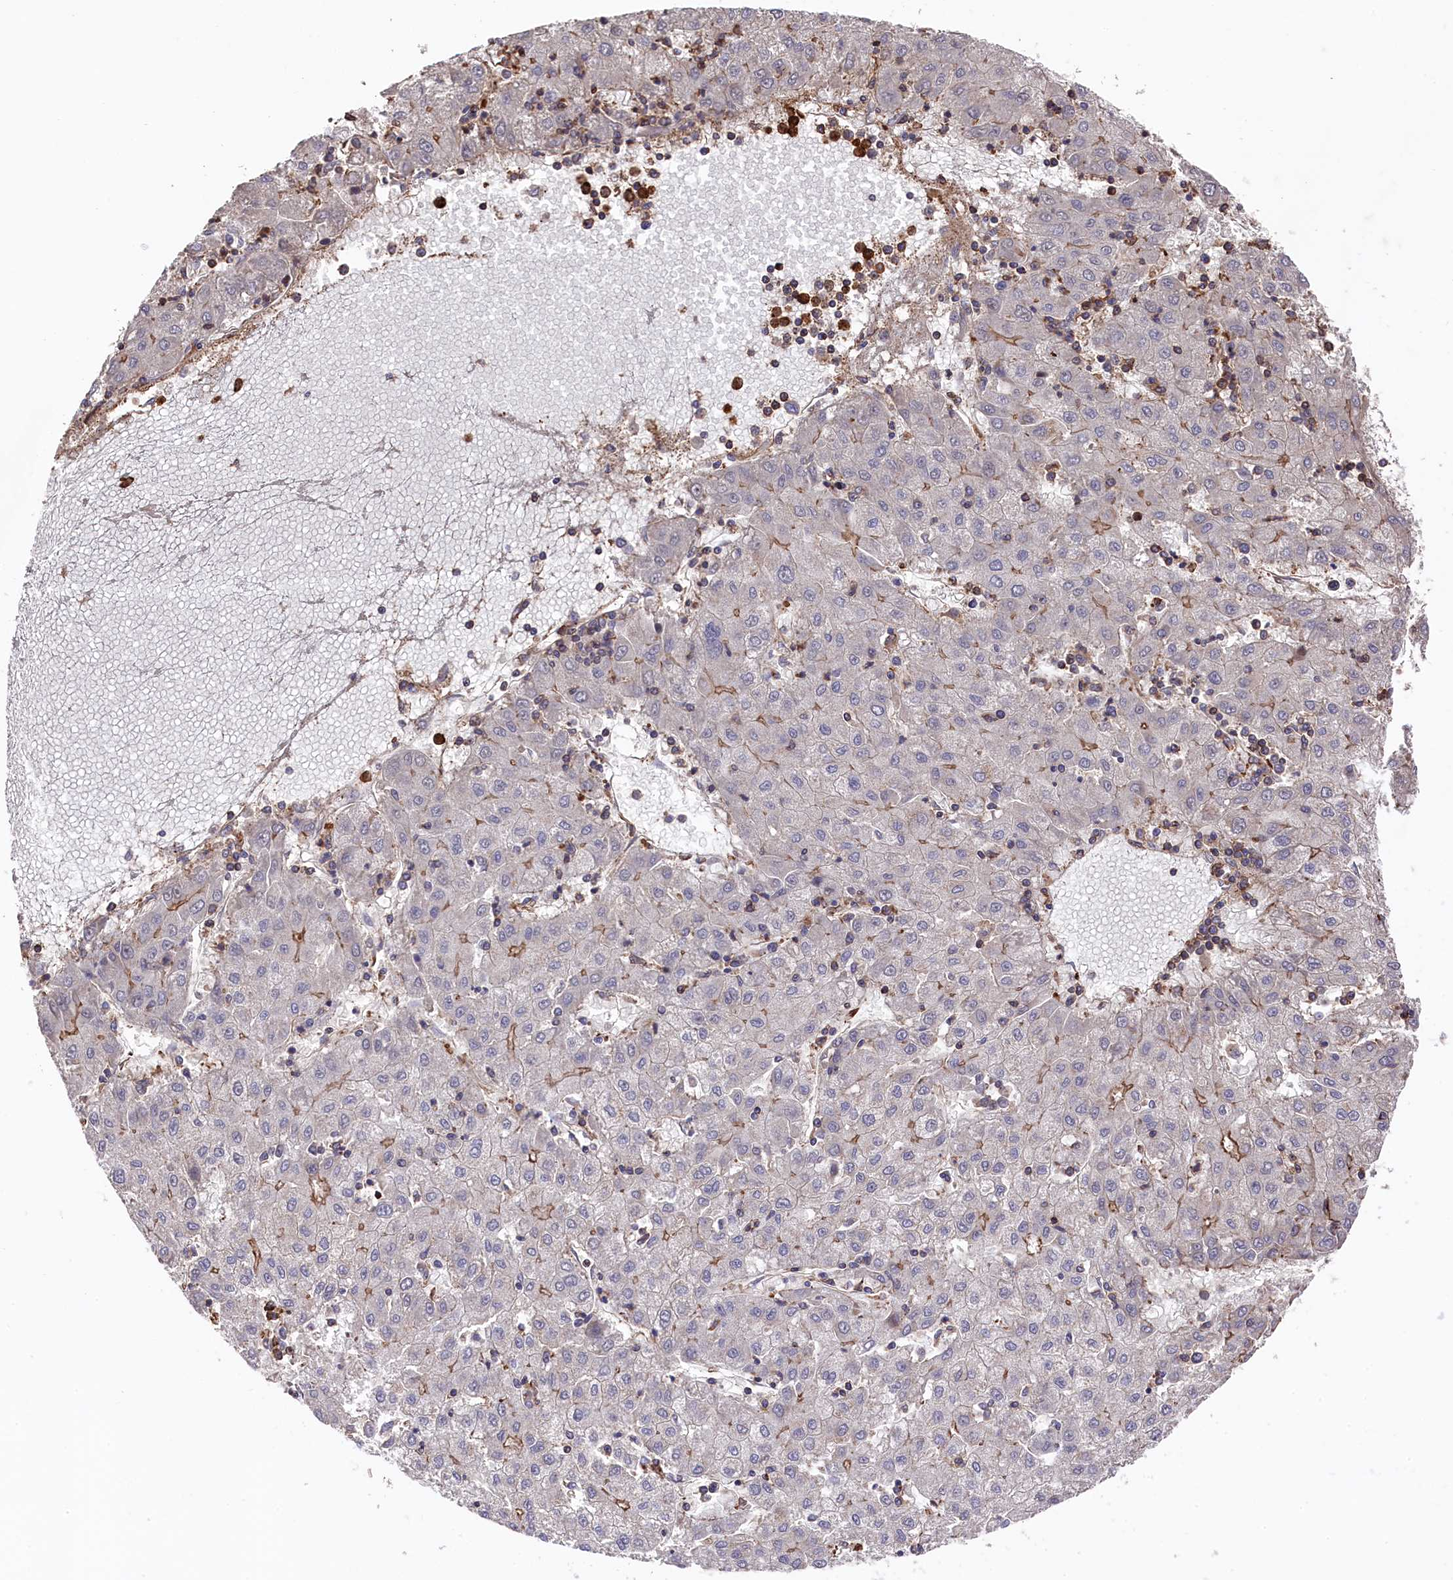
{"staining": {"intensity": "moderate", "quantity": "<25%", "location": "cytoplasmic/membranous"}, "tissue": "liver cancer", "cell_type": "Tumor cells", "image_type": "cancer", "snomed": [{"axis": "morphology", "description": "Carcinoma, Hepatocellular, NOS"}, {"axis": "topography", "description": "Liver"}], "caption": "IHC (DAB (3,3'-diaminobenzidine)) staining of hepatocellular carcinoma (liver) reveals moderate cytoplasmic/membranous protein staining in about <25% of tumor cells.", "gene": "RAPSN", "patient": {"sex": "male", "age": 72}}